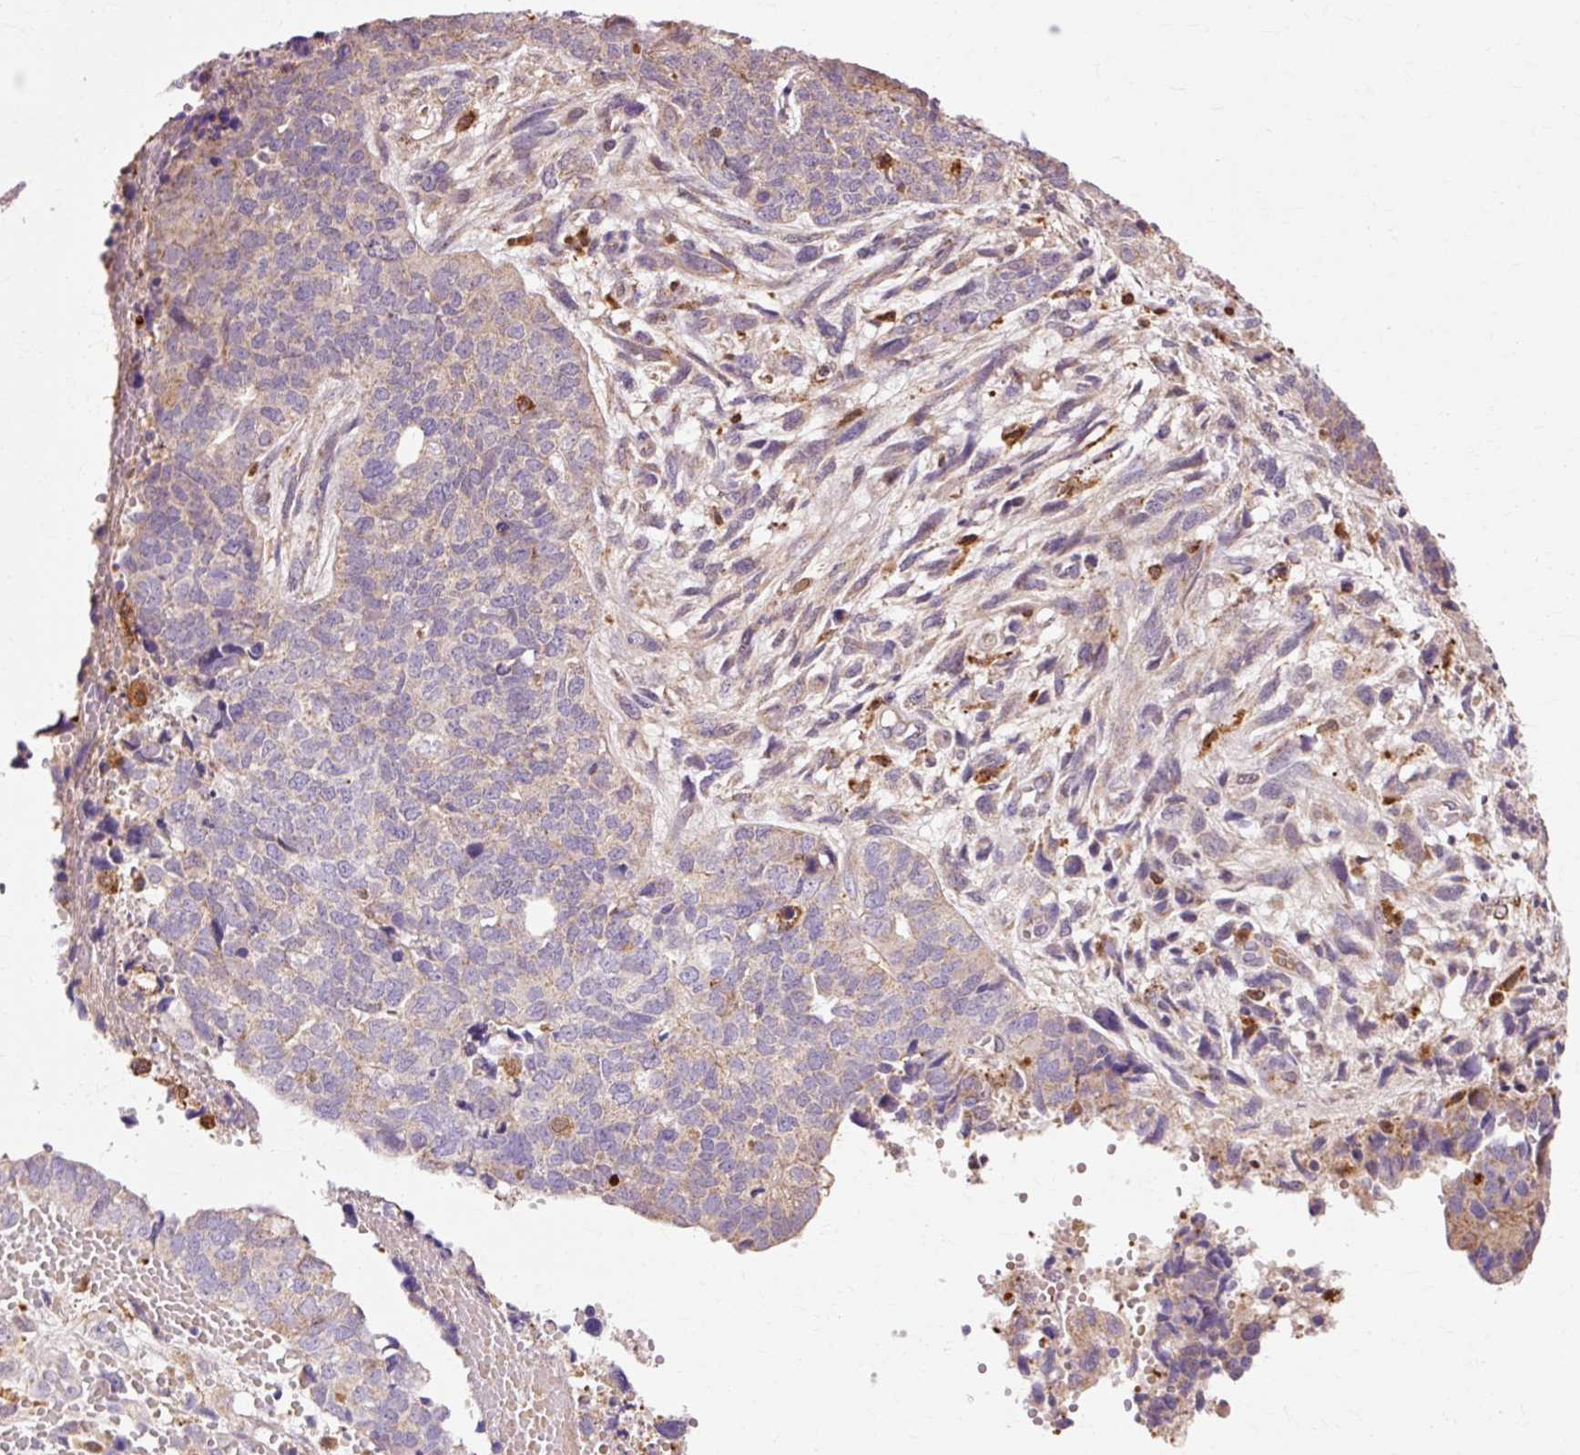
{"staining": {"intensity": "negative", "quantity": "none", "location": "none"}, "tissue": "cervical cancer", "cell_type": "Tumor cells", "image_type": "cancer", "snomed": [{"axis": "morphology", "description": "Squamous cell carcinoma, NOS"}, {"axis": "topography", "description": "Cervix"}], "caption": "The histopathology image shows no significant staining in tumor cells of cervical cancer (squamous cell carcinoma). The staining is performed using DAB brown chromogen with nuclei counter-stained in using hematoxylin.", "gene": "GPX1", "patient": {"sex": "female", "age": 63}}